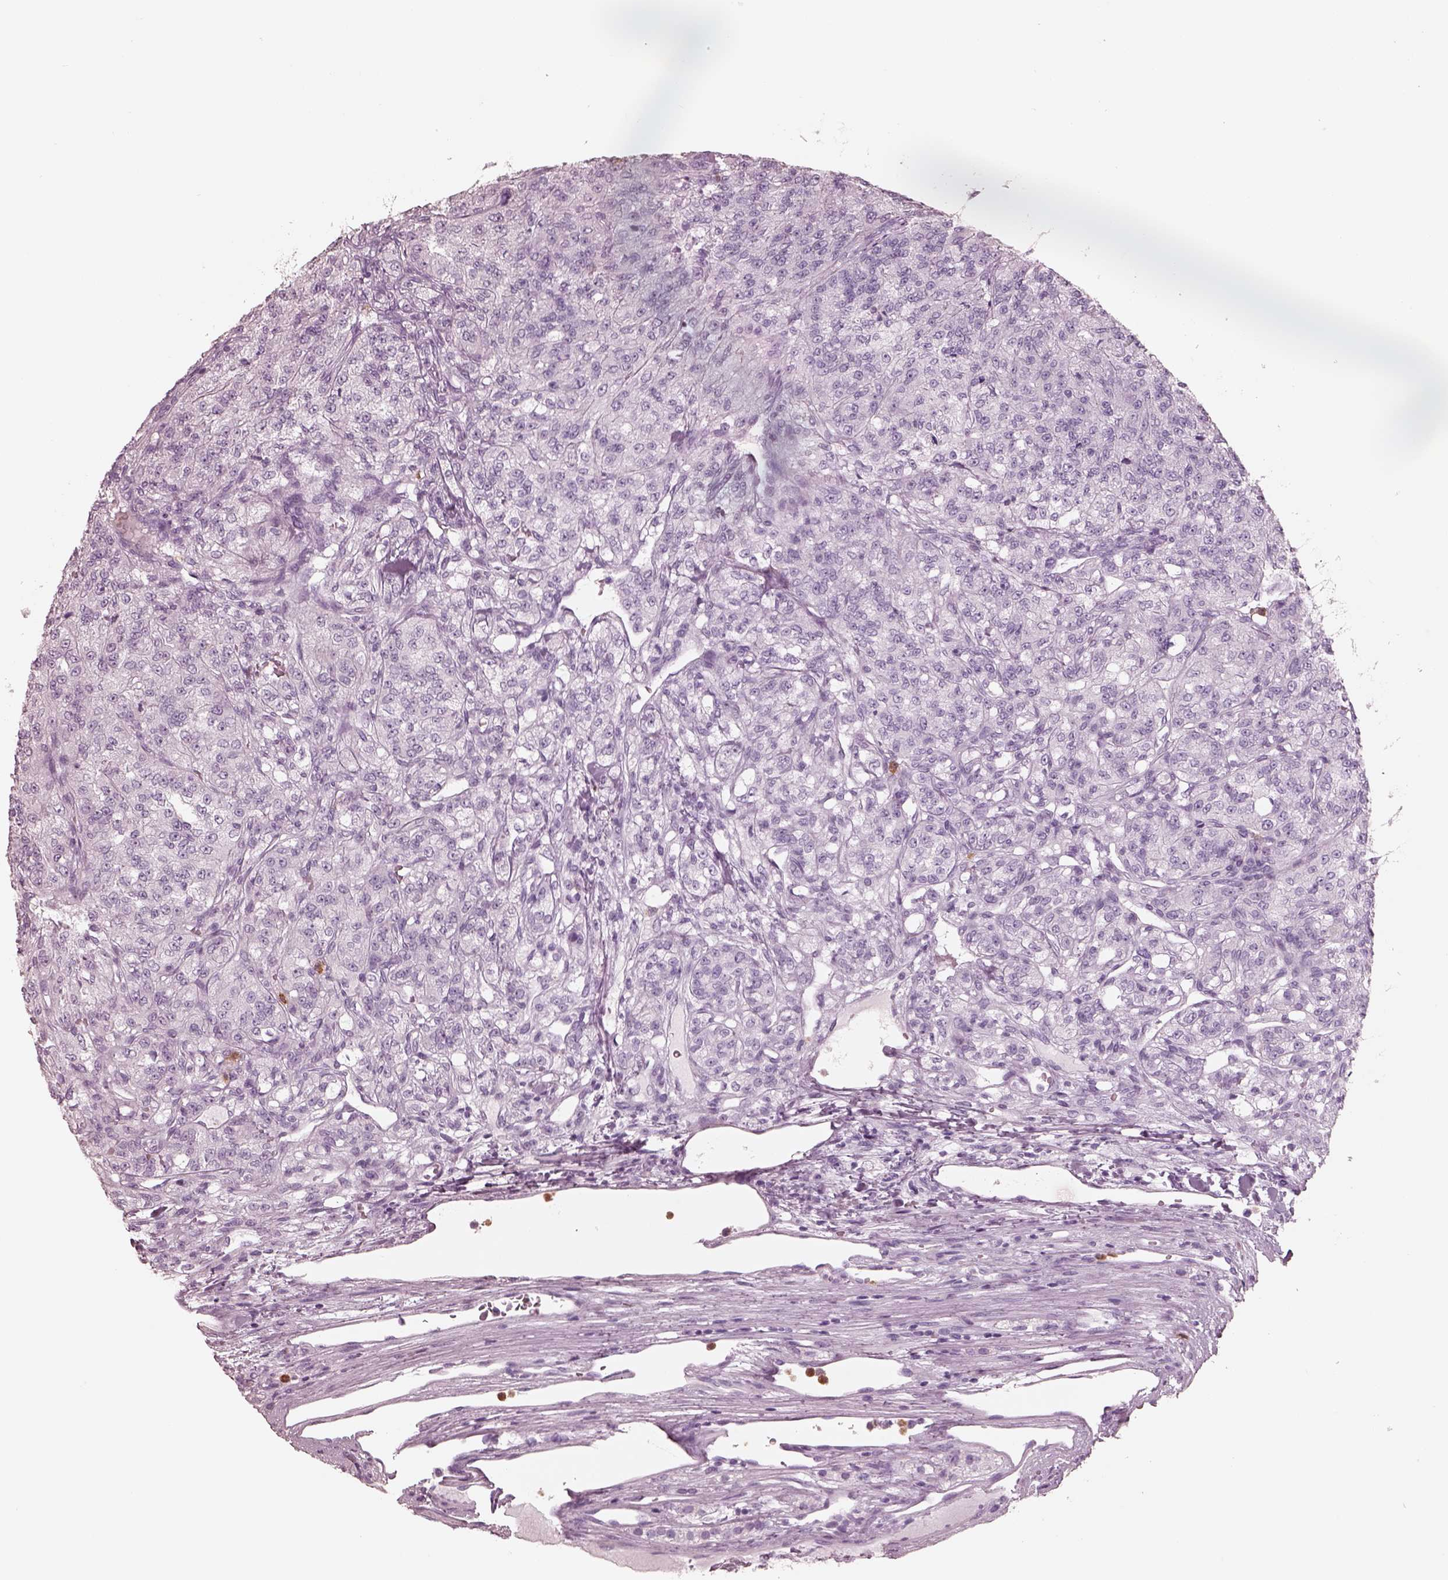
{"staining": {"intensity": "negative", "quantity": "none", "location": "none"}, "tissue": "renal cancer", "cell_type": "Tumor cells", "image_type": "cancer", "snomed": [{"axis": "morphology", "description": "Adenocarcinoma, NOS"}, {"axis": "topography", "description": "Kidney"}], "caption": "Immunohistochemistry (IHC) image of adenocarcinoma (renal) stained for a protein (brown), which reveals no staining in tumor cells.", "gene": "ELANE", "patient": {"sex": "female", "age": 63}}